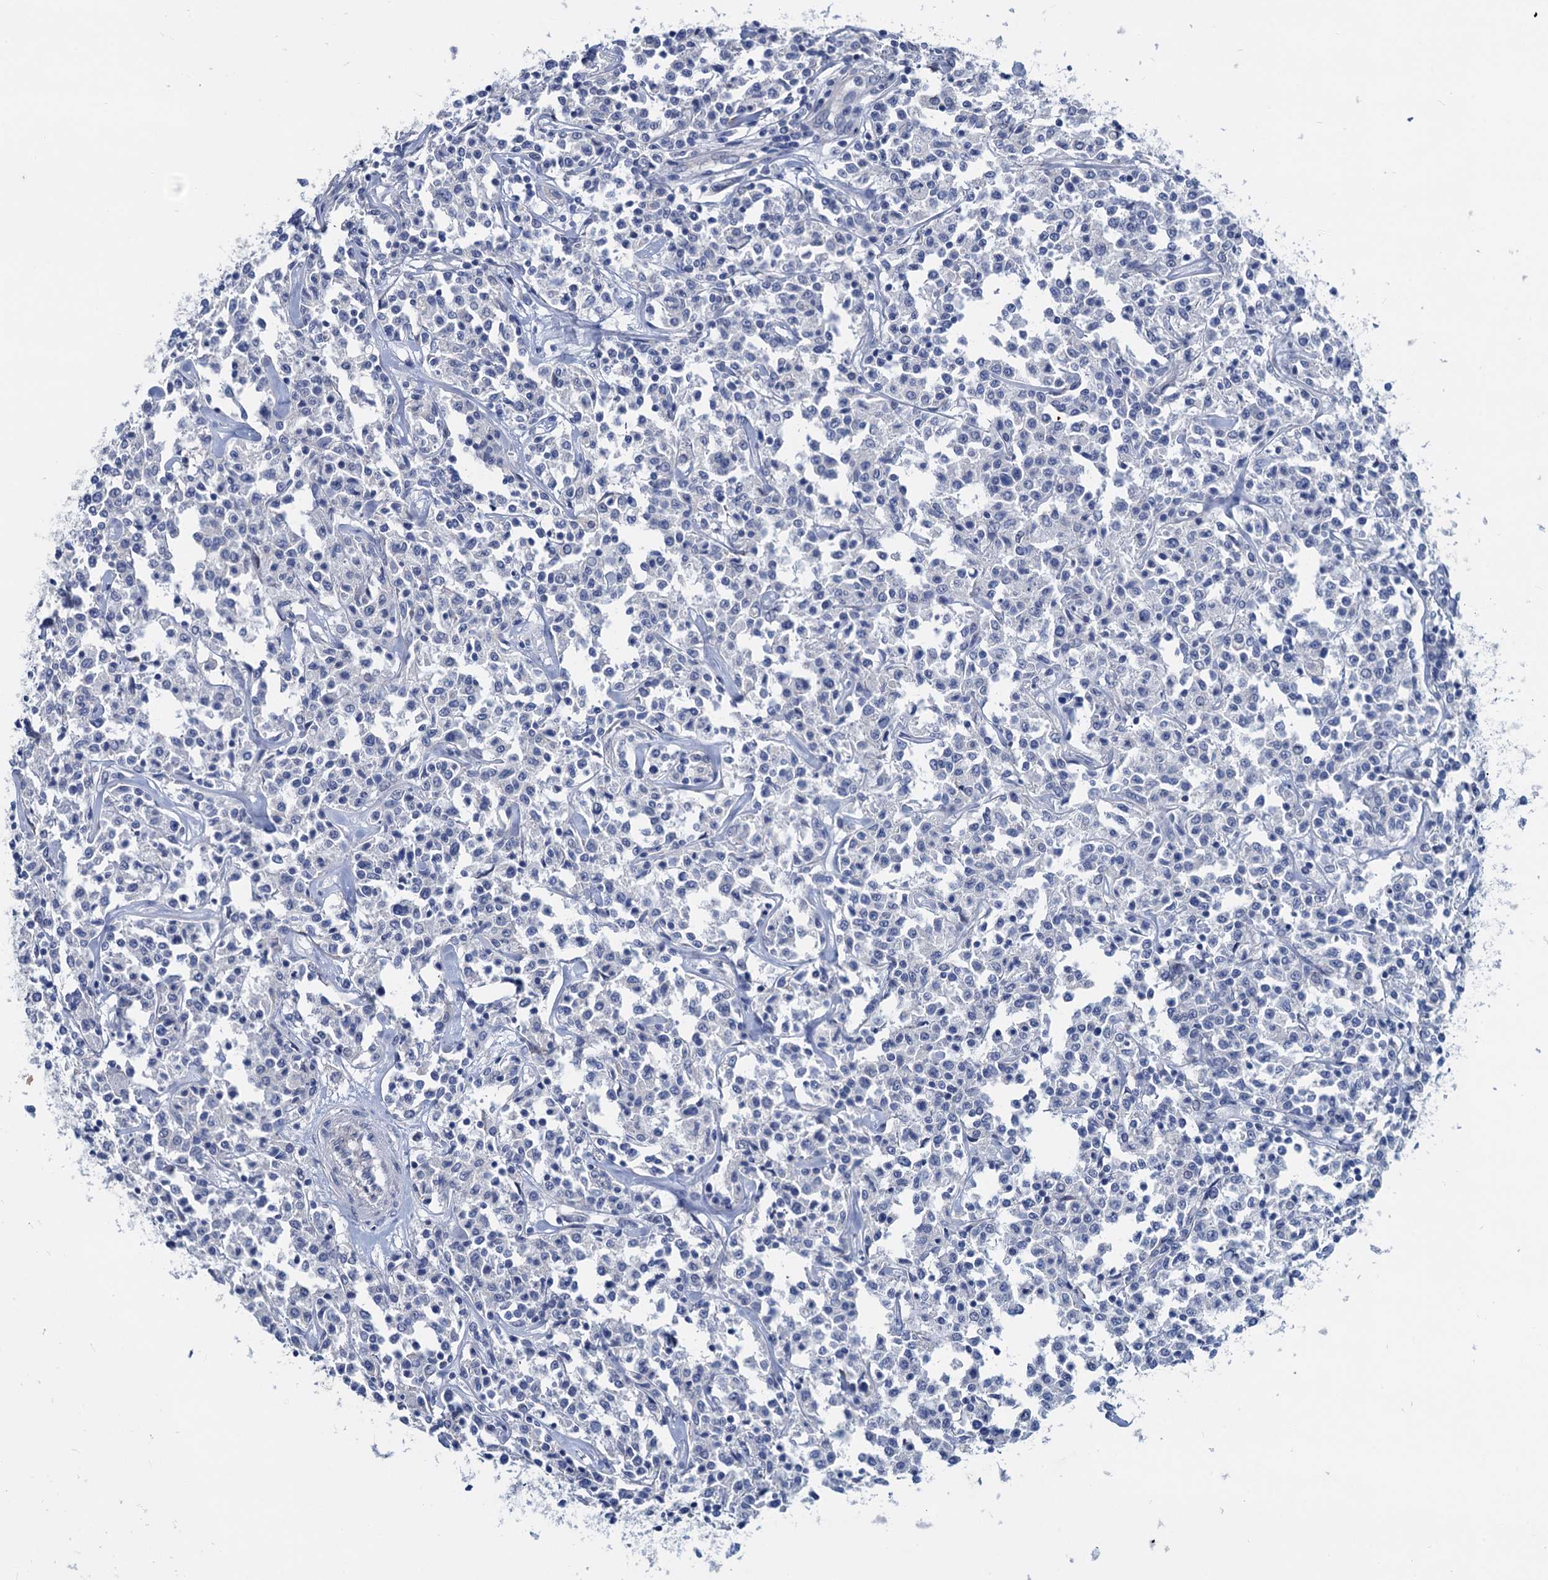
{"staining": {"intensity": "negative", "quantity": "none", "location": "none"}, "tissue": "lymphoma", "cell_type": "Tumor cells", "image_type": "cancer", "snomed": [{"axis": "morphology", "description": "Malignant lymphoma, non-Hodgkin's type, Low grade"}, {"axis": "topography", "description": "Small intestine"}], "caption": "Immunohistochemistry micrograph of human lymphoma stained for a protein (brown), which exhibits no expression in tumor cells.", "gene": "RTKN2", "patient": {"sex": "female", "age": 59}}